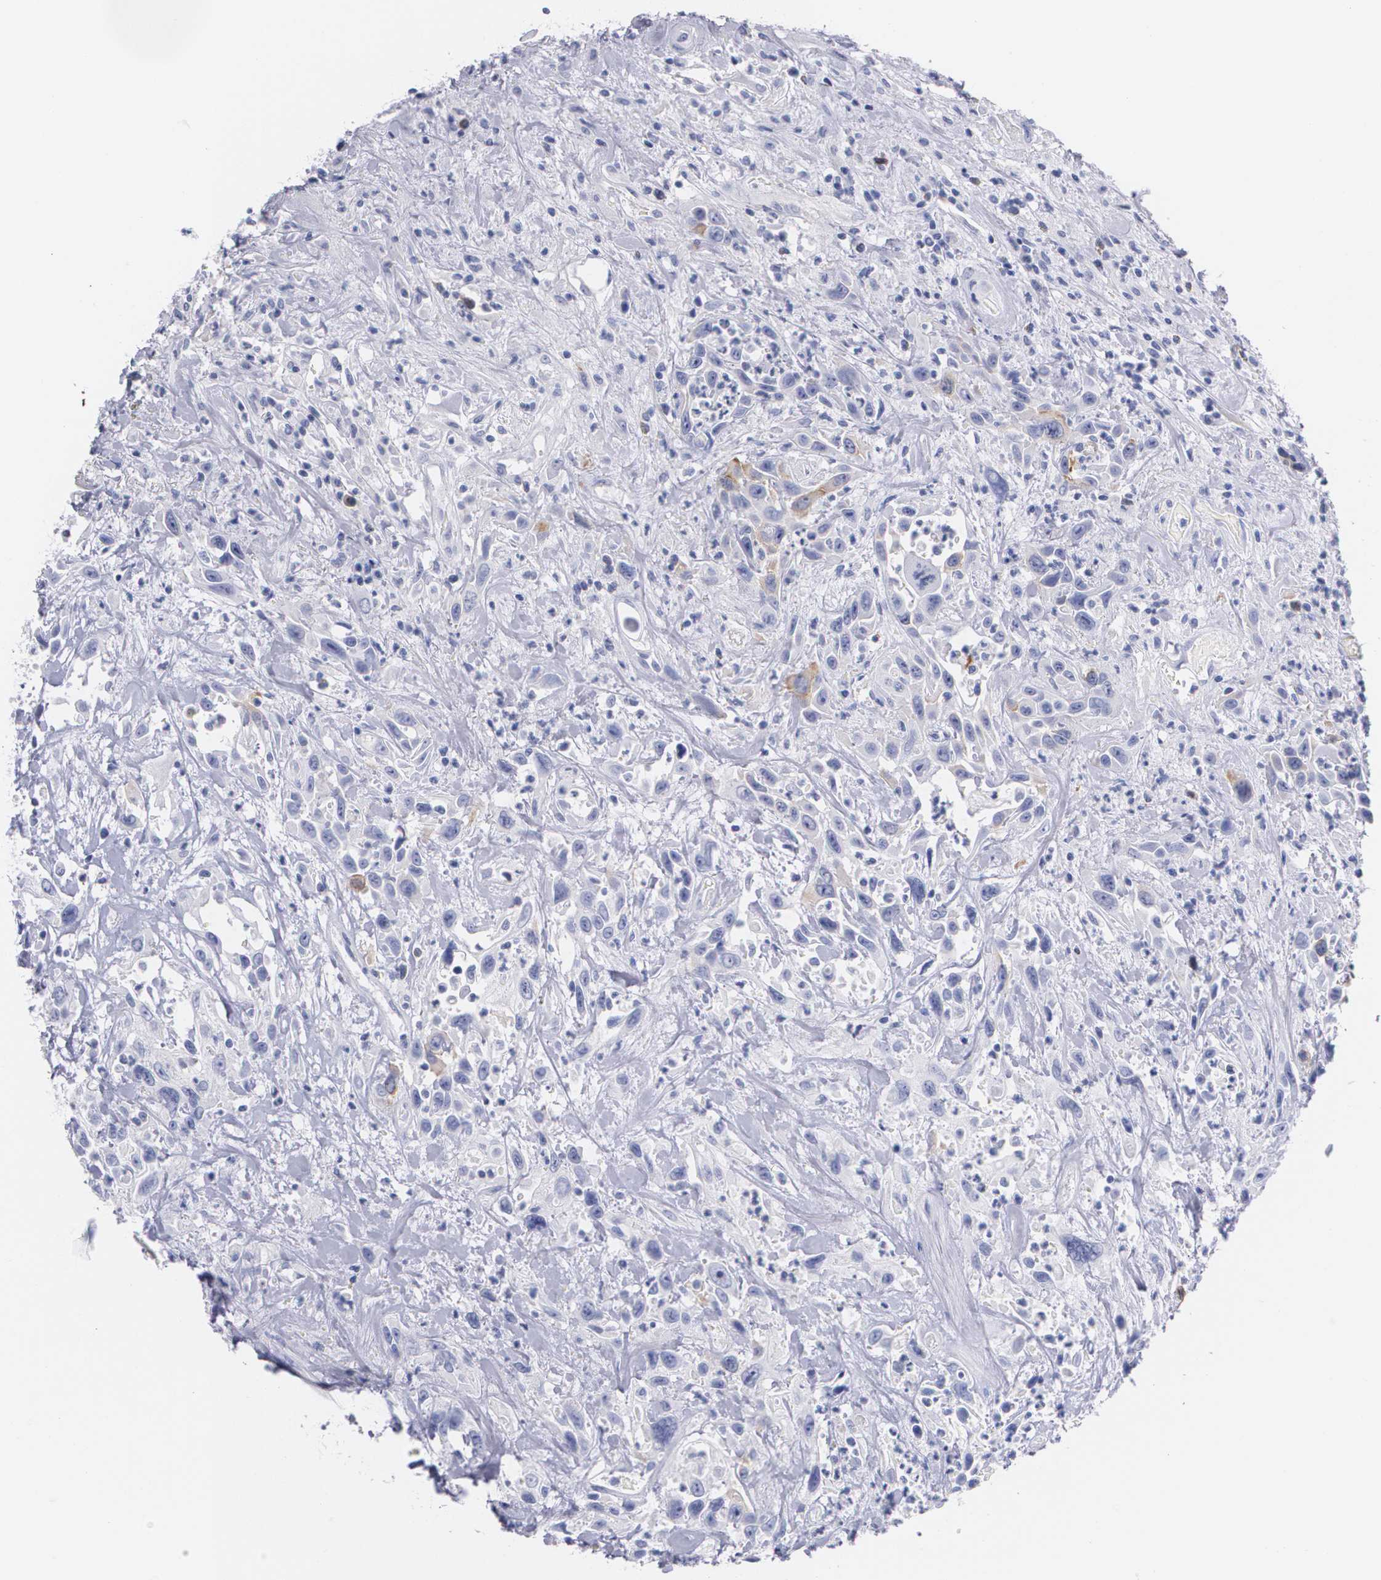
{"staining": {"intensity": "negative", "quantity": "none", "location": "none"}, "tissue": "urothelial cancer", "cell_type": "Tumor cells", "image_type": "cancer", "snomed": [{"axis": "morphology", "description": "Urothelial carcinoma, High grade"}, {"axis": "topography", "description": "Urinary bladder"}], "caption": "An IHC histopathology image of urothelial carcinoma (high-grade) is shown. There is no staining in tumor cells of urothelial carcinoma (high-grade).", "gene": "HMMR", "patient": {"sex": "female", "age": 84}}